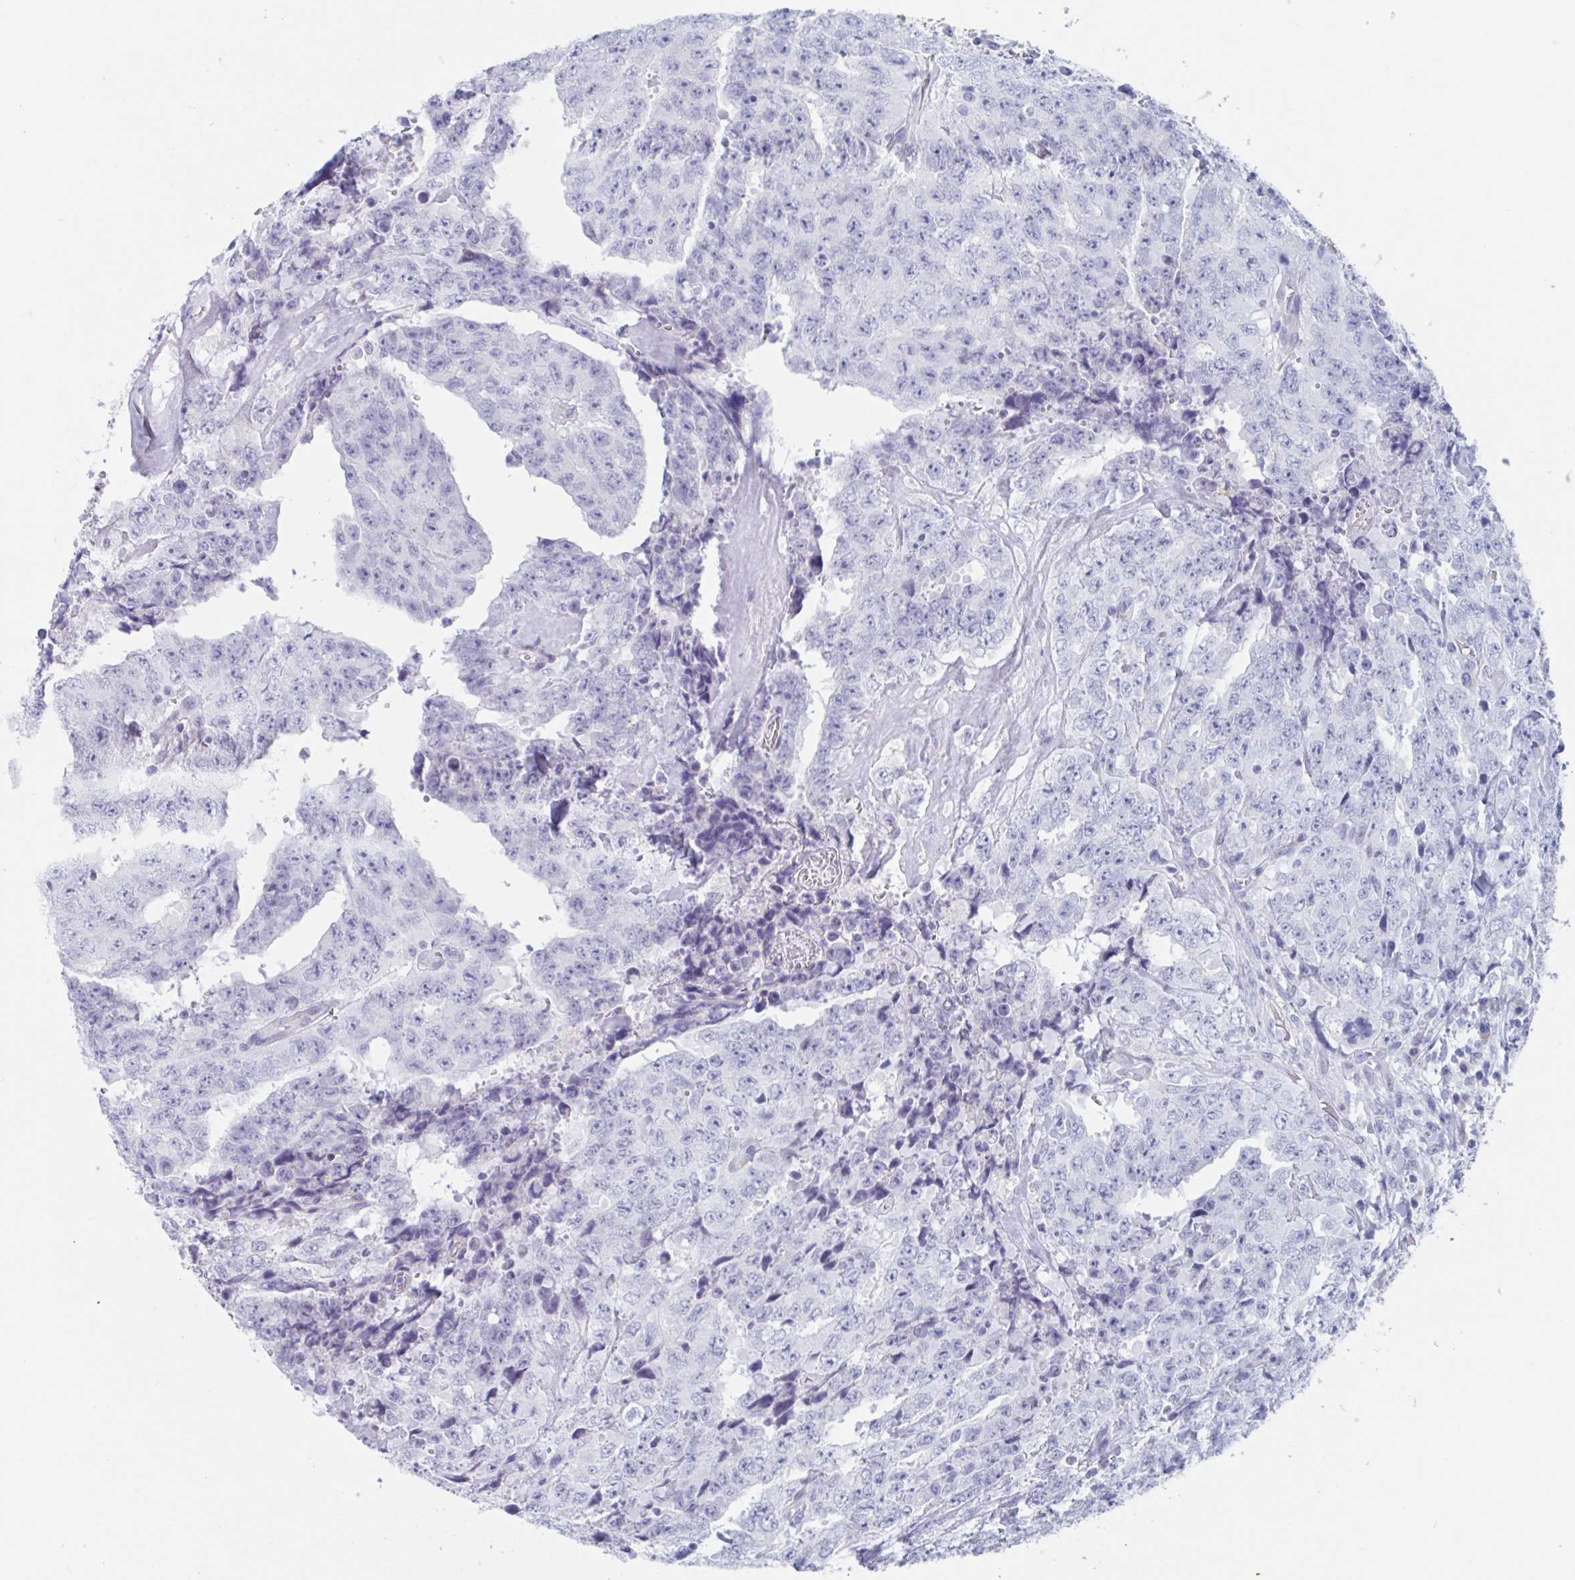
{"staining": {"intensity": "negative", "quantity": "none", "location": "none"}, "tissue": "testis cancer", "cell_type": "Tumor cells", "image_type": "cancer", "snomed": [{"axis": "morphology", "description": "Carcinoma, Embryonal, NOS"}, {"axis": "topography", "description": "Testis"}], "caption": "This histopathology image is of embryonal carcinoma (testis) stained with immunohistochemistry to label a protein in brown with the nuclei are counter-stained blue. There is no expression in tumor cells.", "gene": "HSD11B2", "patient": {"sex": "male", "age": 24}}